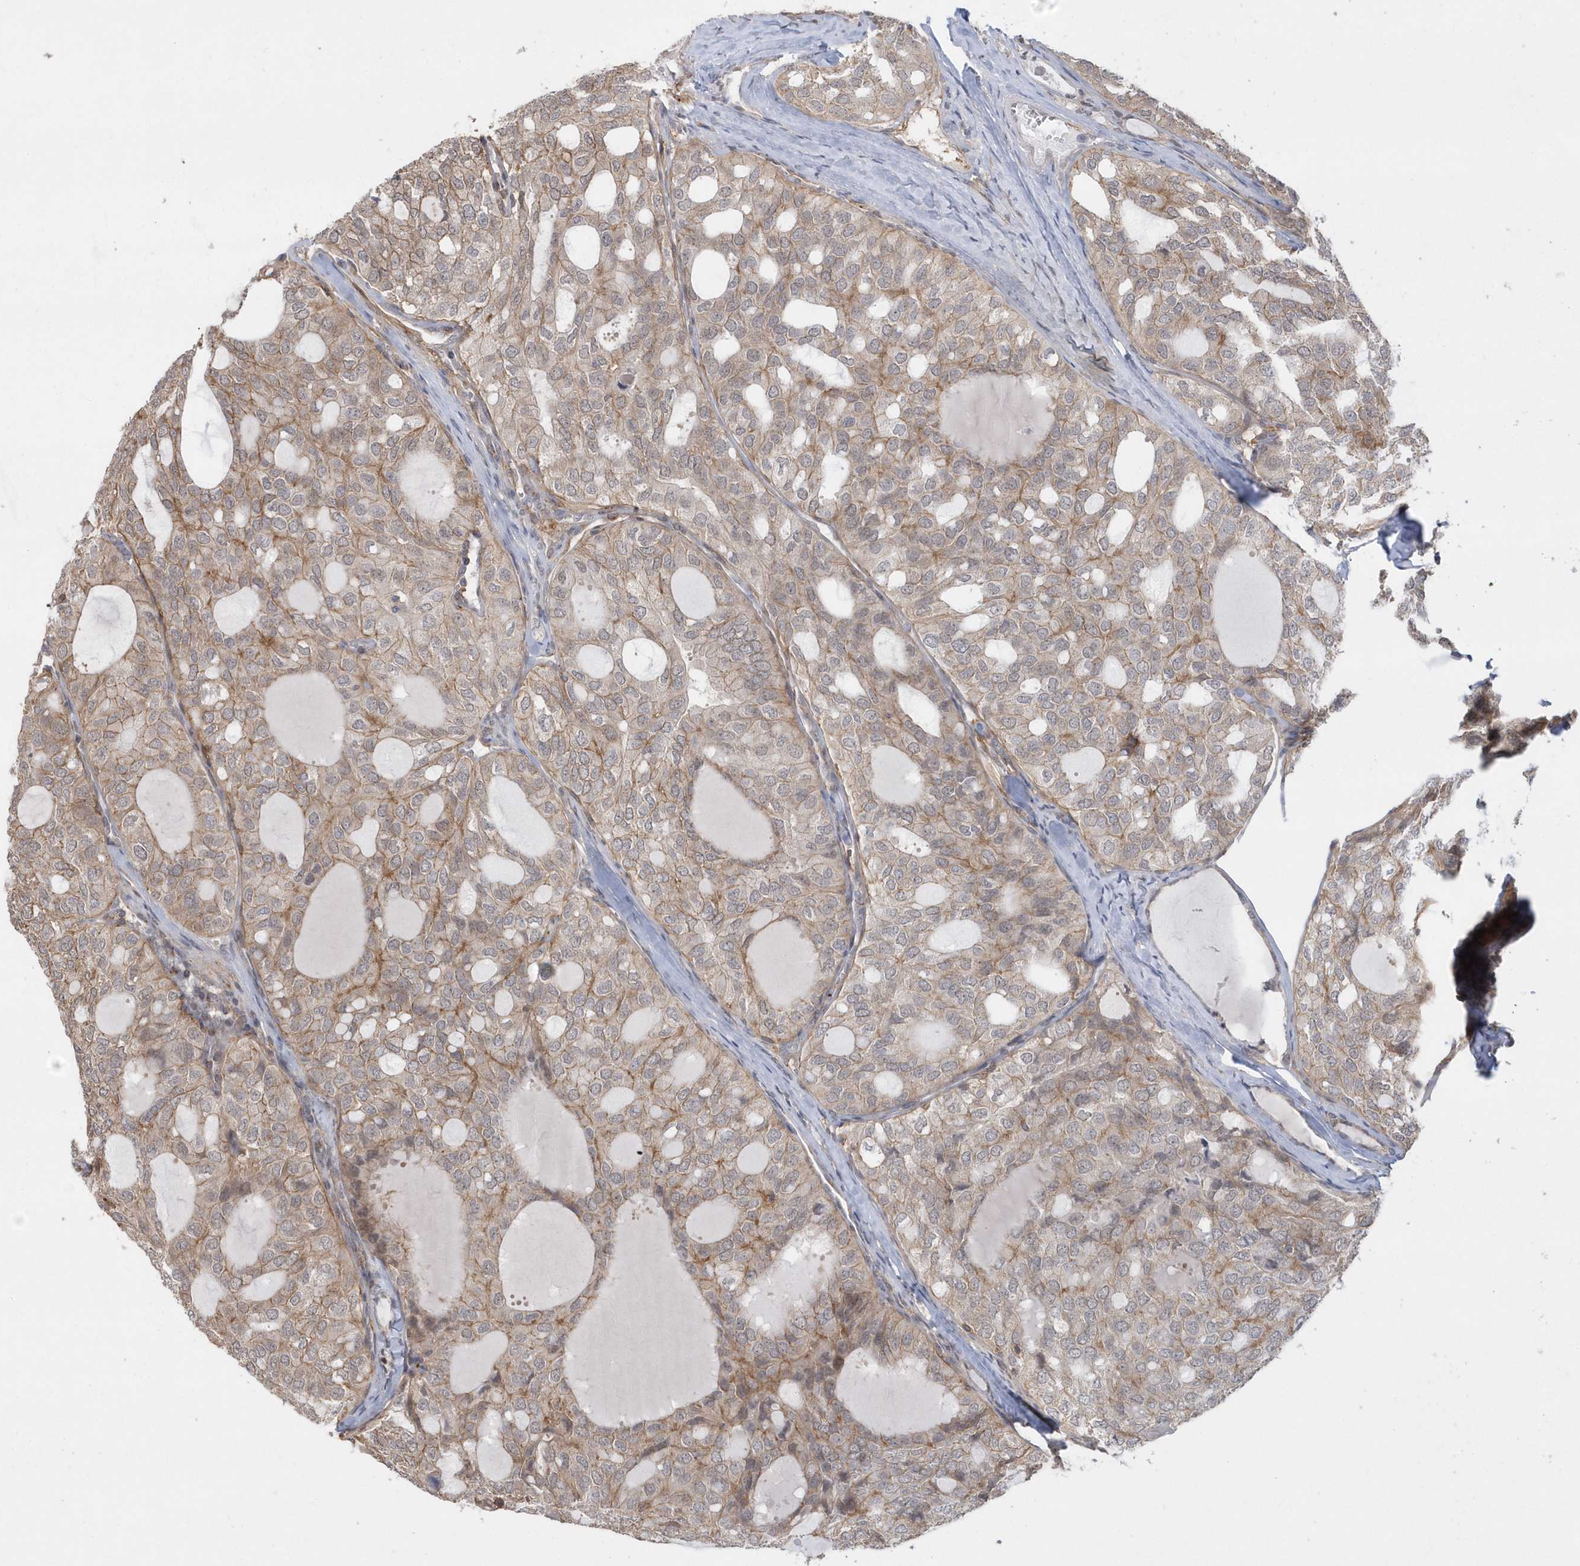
{"staining": {"intensity": "weak", "quantity": ">75%", "location": "cytoplasmic/membranous"}, "tissue": "thyroid cancer", "cell_type": "Tumor cells", "image_type": "cancer", "snomed": [{"axis": "morphology", "description": "Follicular adenoma carcinoma, NOS"}, {"axis": "topography", "description": "Thyroid gland"}], "caption": "Immunohistochemistry histopathology image of thyroid follicular adenoma carcinoma stained for a protein (brown), which displays low levels of weak cytoplasmic/membranous staining in approximately >75% of tumor cells.", "gene": "CRIP3", "patient": {"sex": "male", "age": 75}}